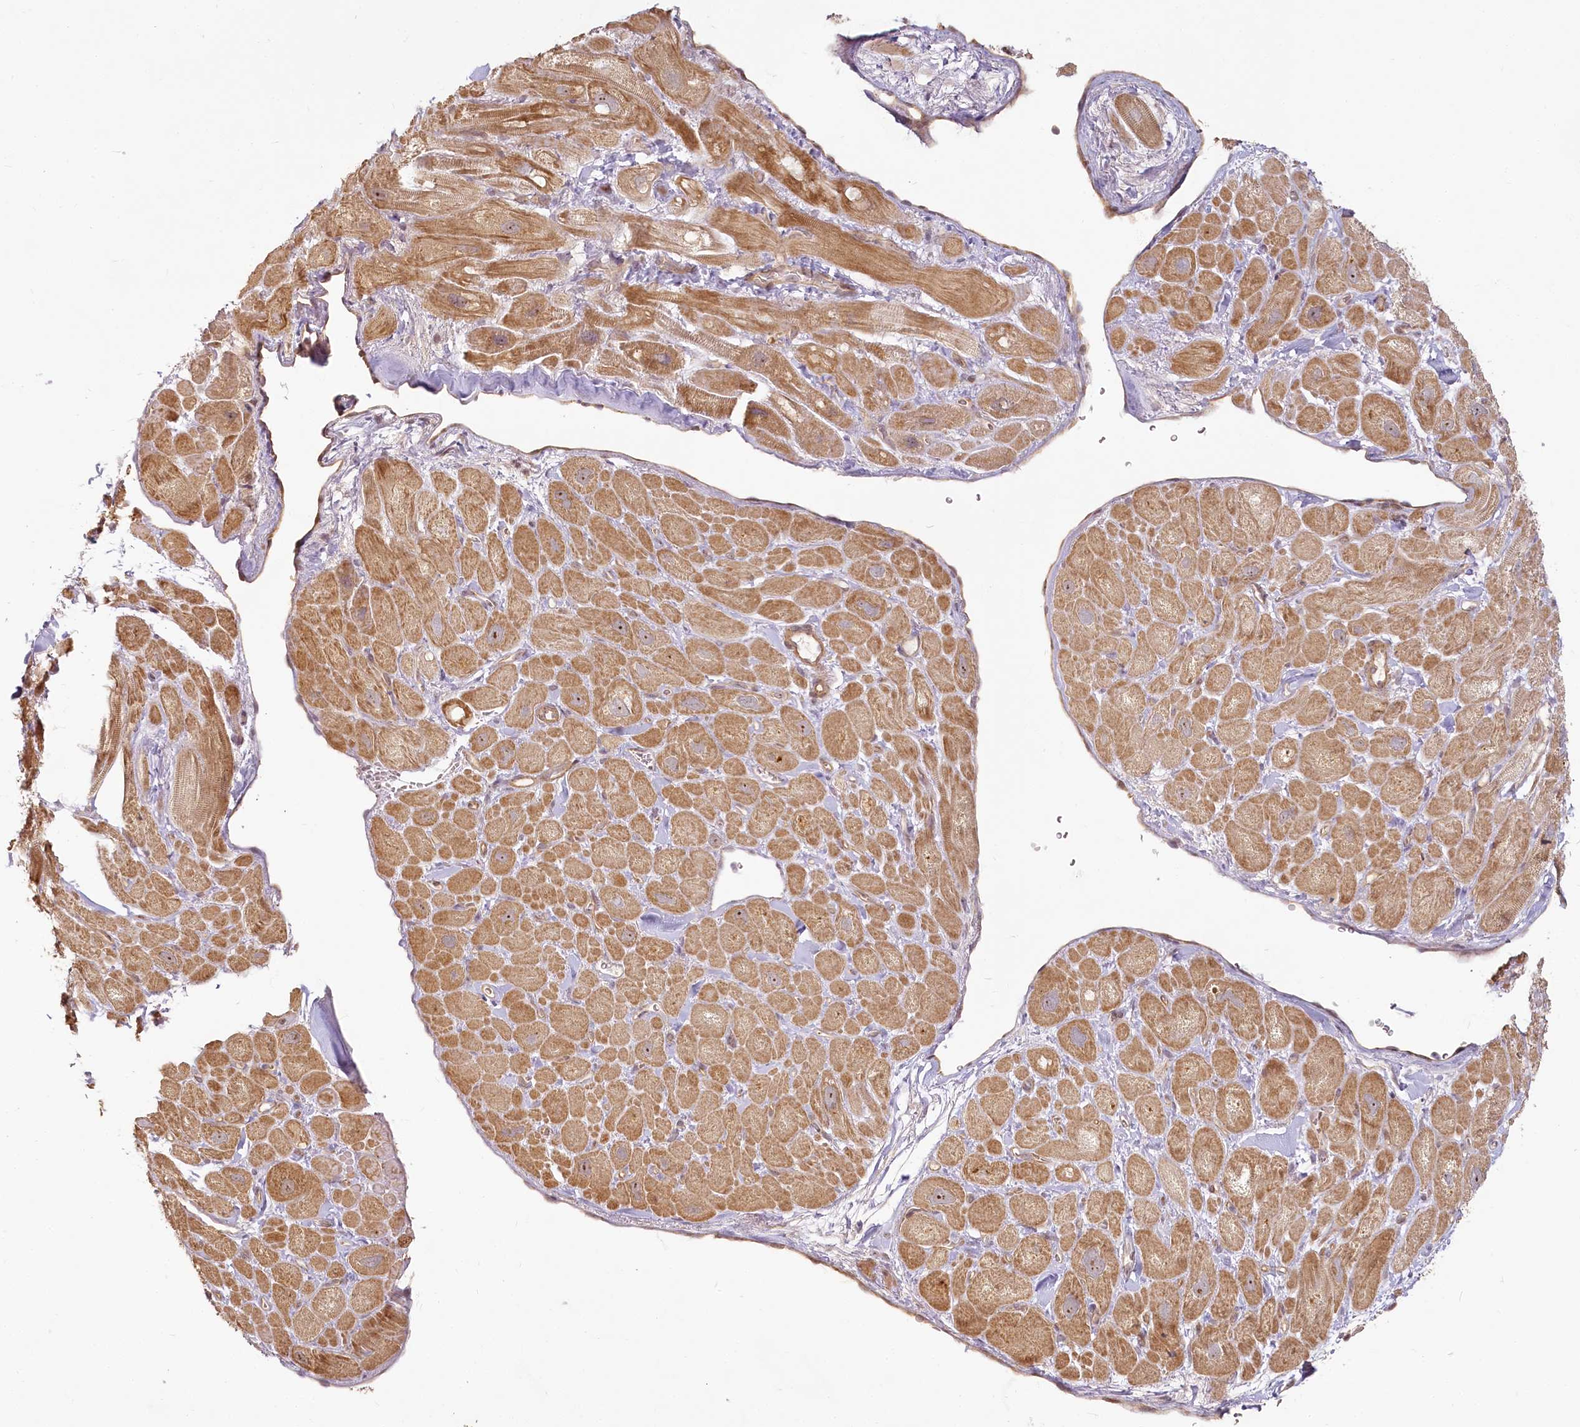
{"staining": {"intensity": "moderate", "quantity": ">75%", "location": "cytoplasmic/membranous"}, "tissue": "heart muscle", "cell_type": "Cardiomyocytes", "image_type": "normal", "snomed": [{"axis": "morphology", "description": "Normal tissue, NOS"}, {"axis": "topography", "description": "Heart"}], "caption": "Brown immunohistochemical staining in unremarkable heart muscle reveals moderate cytoplasmic/membranous positivity in approximately >75% of cardiomyocytes. (DAB IHC, brown staining for protein, blue staining for nuclei).", "gene": "EXOSC7", "patient": {"sex": "male", "age": 49}}